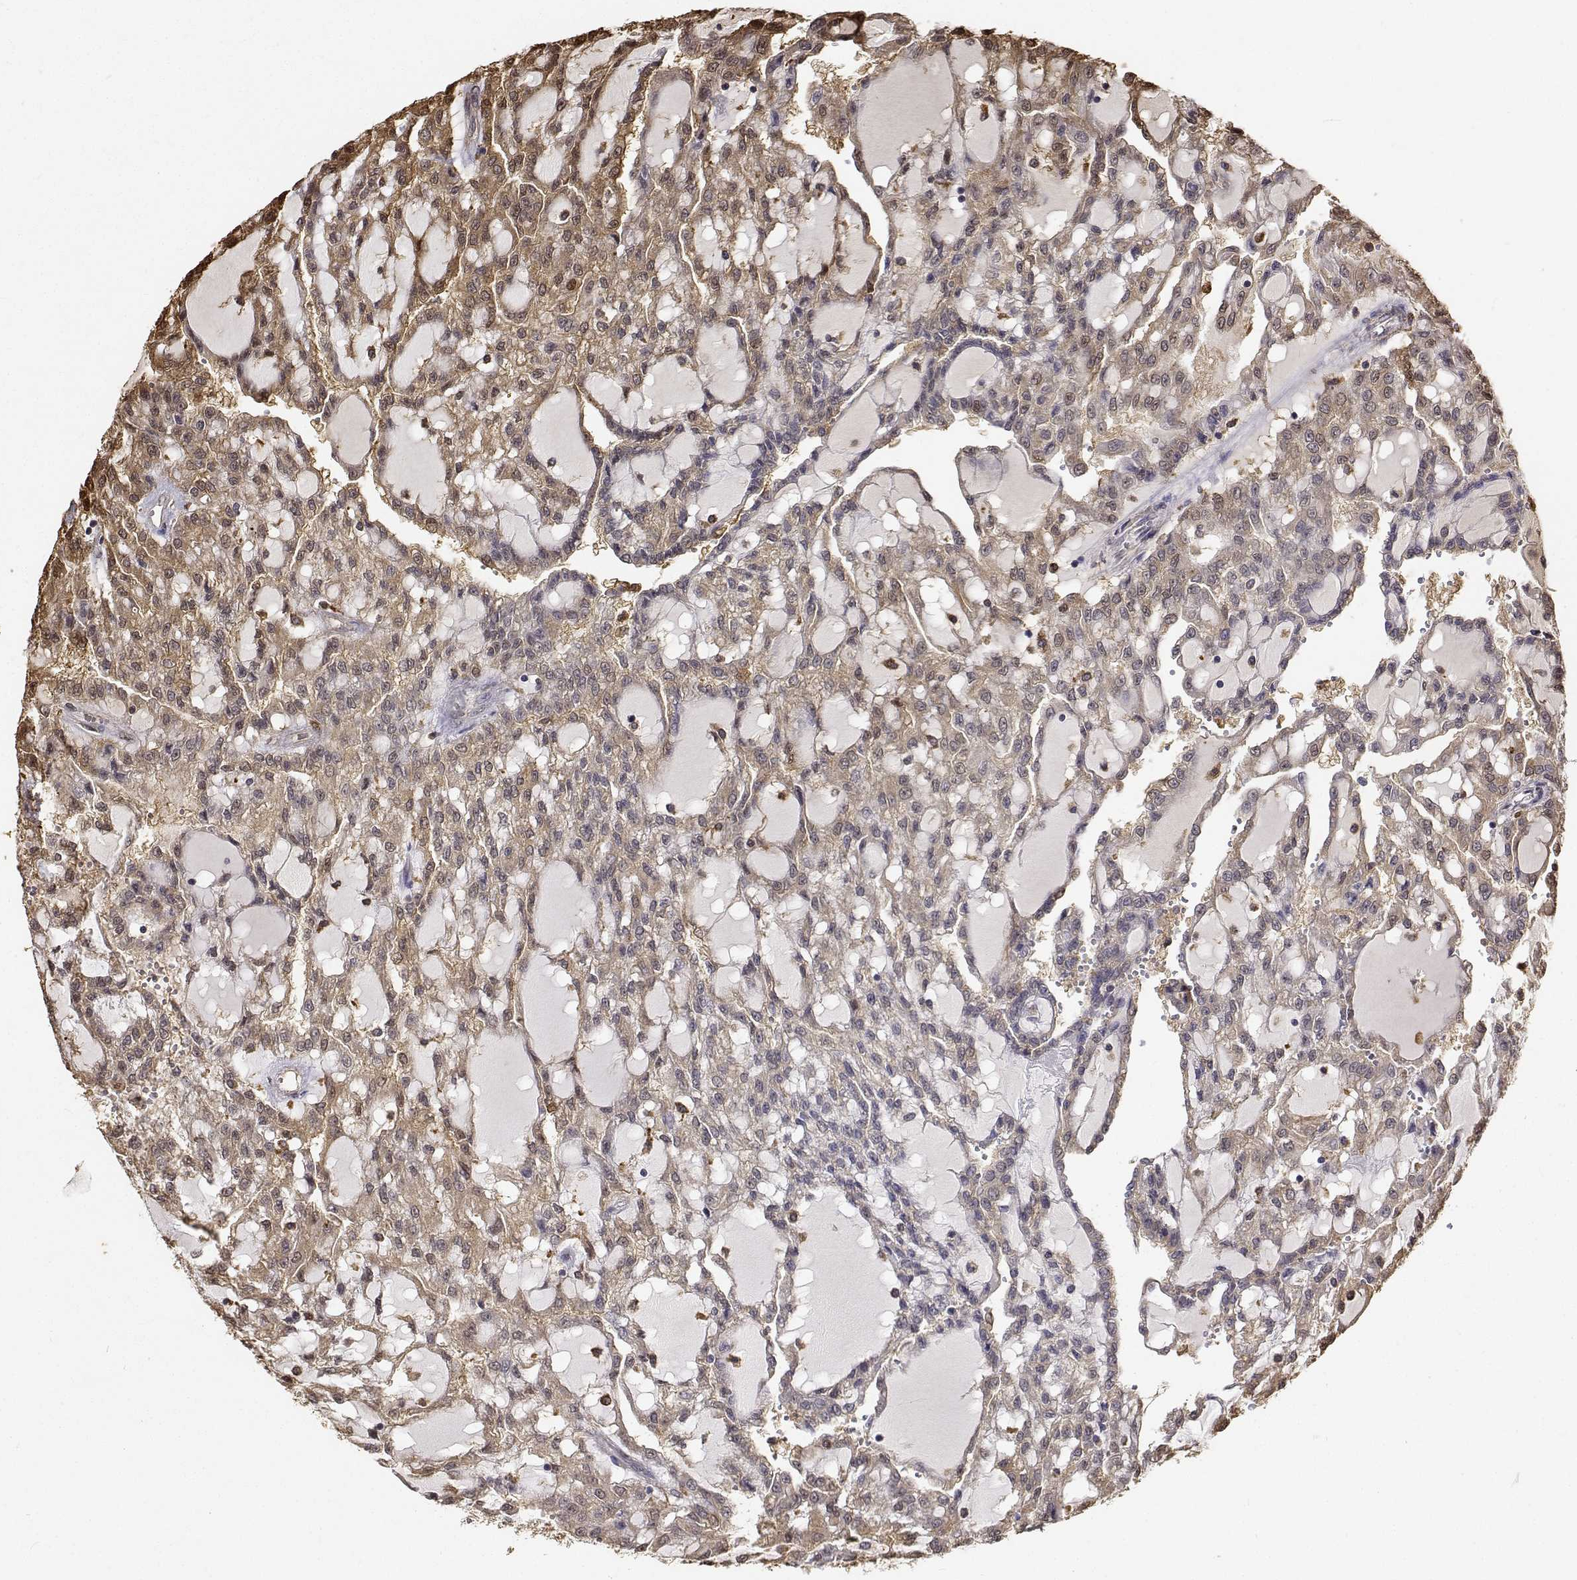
{"staining": {"intensity": "weak", "quantity": ">75%", "location": "cytoplasmic/membranous,nuclear"}, "tissue": "renal cancer", "cell_type": "Tumor cells", "image_type": "cancer", "snomed": [{"axis": "morphology", "description": "Adenocarcinoma, NOS"}, {"axis": "topography", "description": "Kidney"}], "caption": "Immunohistochemistry image of human renal cancer (adenocarcinoma) stained for a protein (brown), which displays low levels of weak cytoplasmic/membranous and nuclear staining in about >75% of tumor cells.", "gene": "PCID2", "patient": {"sex": "male", "age": 63}}